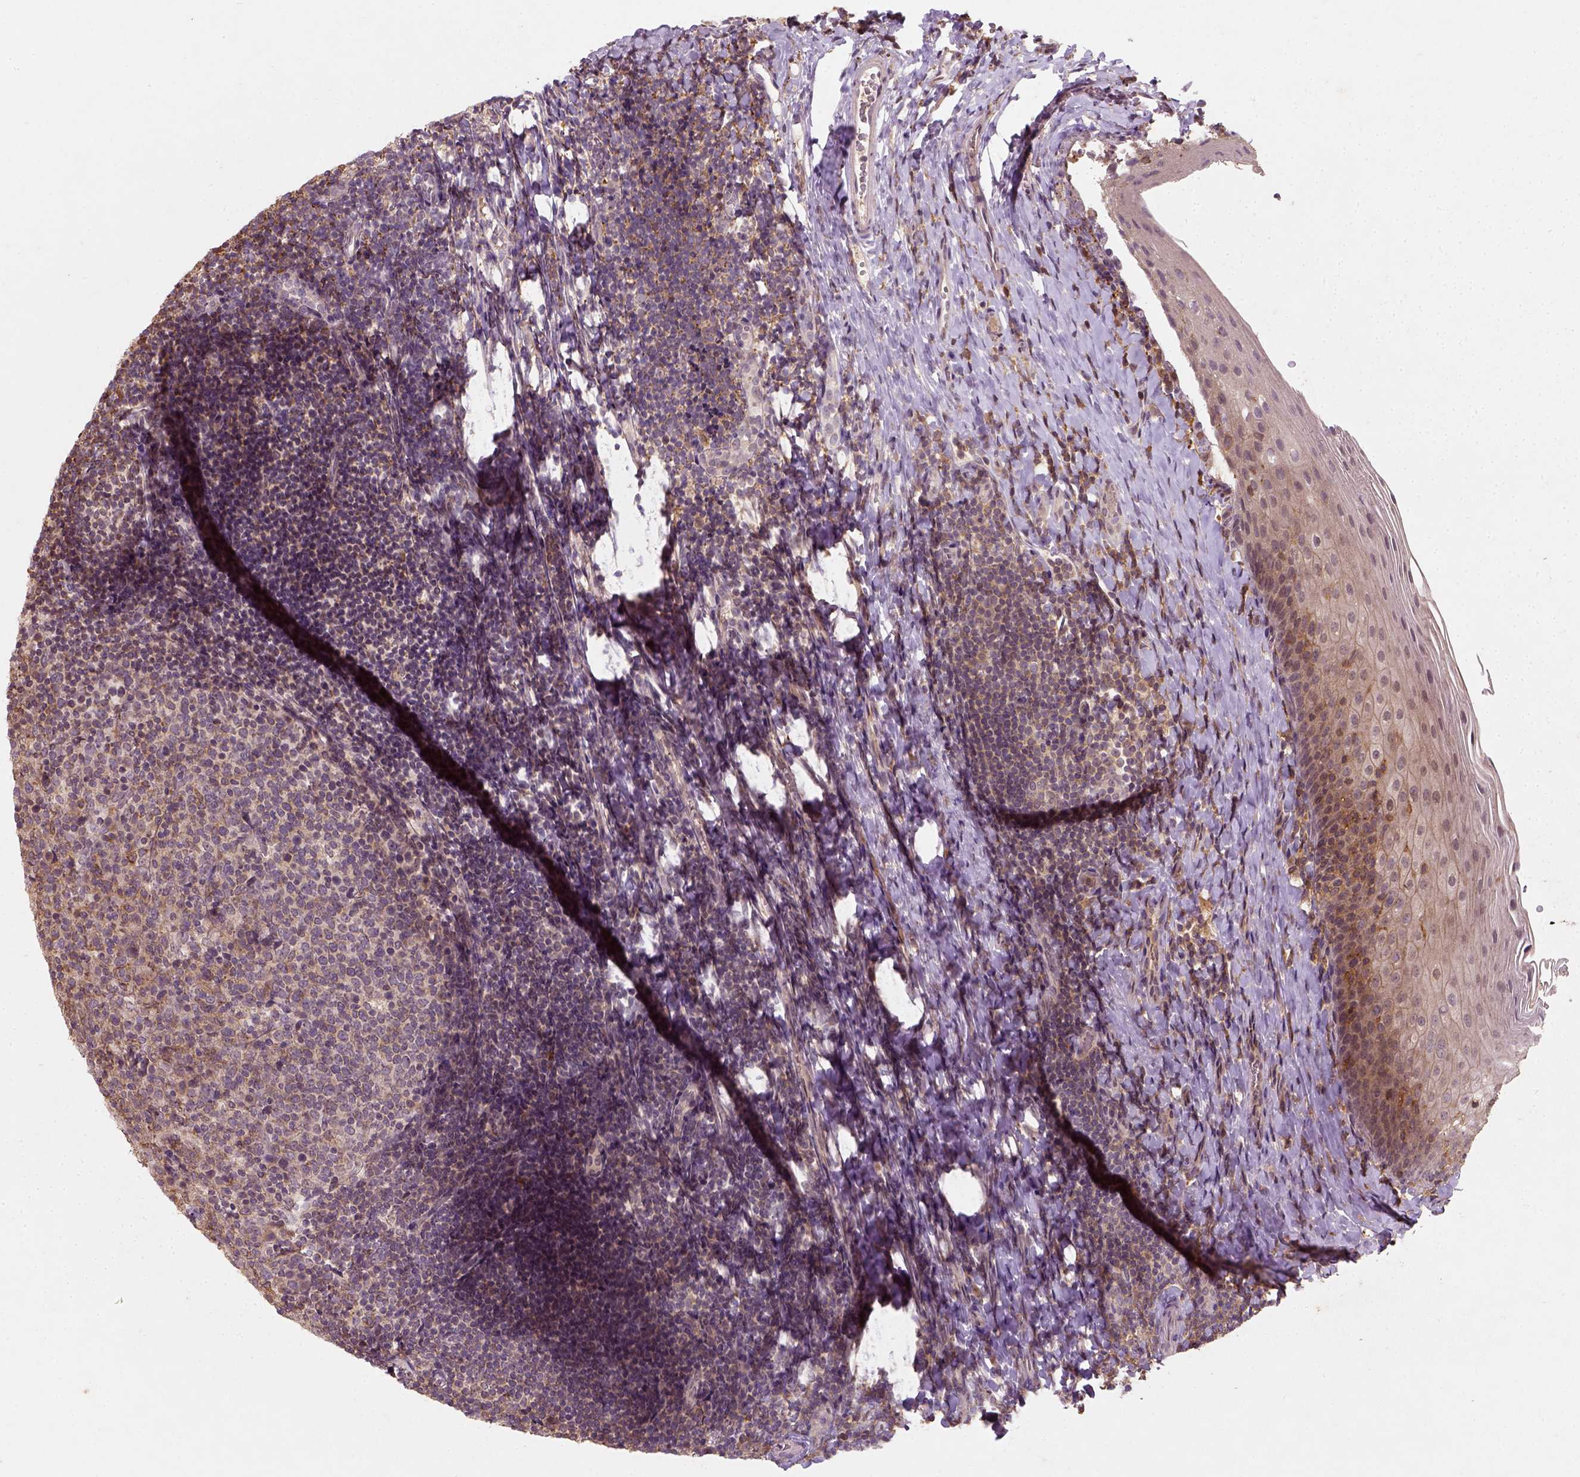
{"staining": {"intensity": "moderate", "quantity": ">75%", "location": "cytoplasmic/membranous"}, "tissue": "tonsil", "cell_type": "Germinal center cells", "image_type": "normal", "snomed": [{"axis": "morphology", "description": "Normal tissue, NOS"}, {"axis": "topography", "description": "Tonsil"}], "caption": "The image reveals immunohistochemical staining of benign tonsil. There is moderate cytoplasmic/membranous positivity is identified in about >75% of germinal center cells.", "gene": "CAMKK1", "patient": {"sex": "female", "age": 10}}